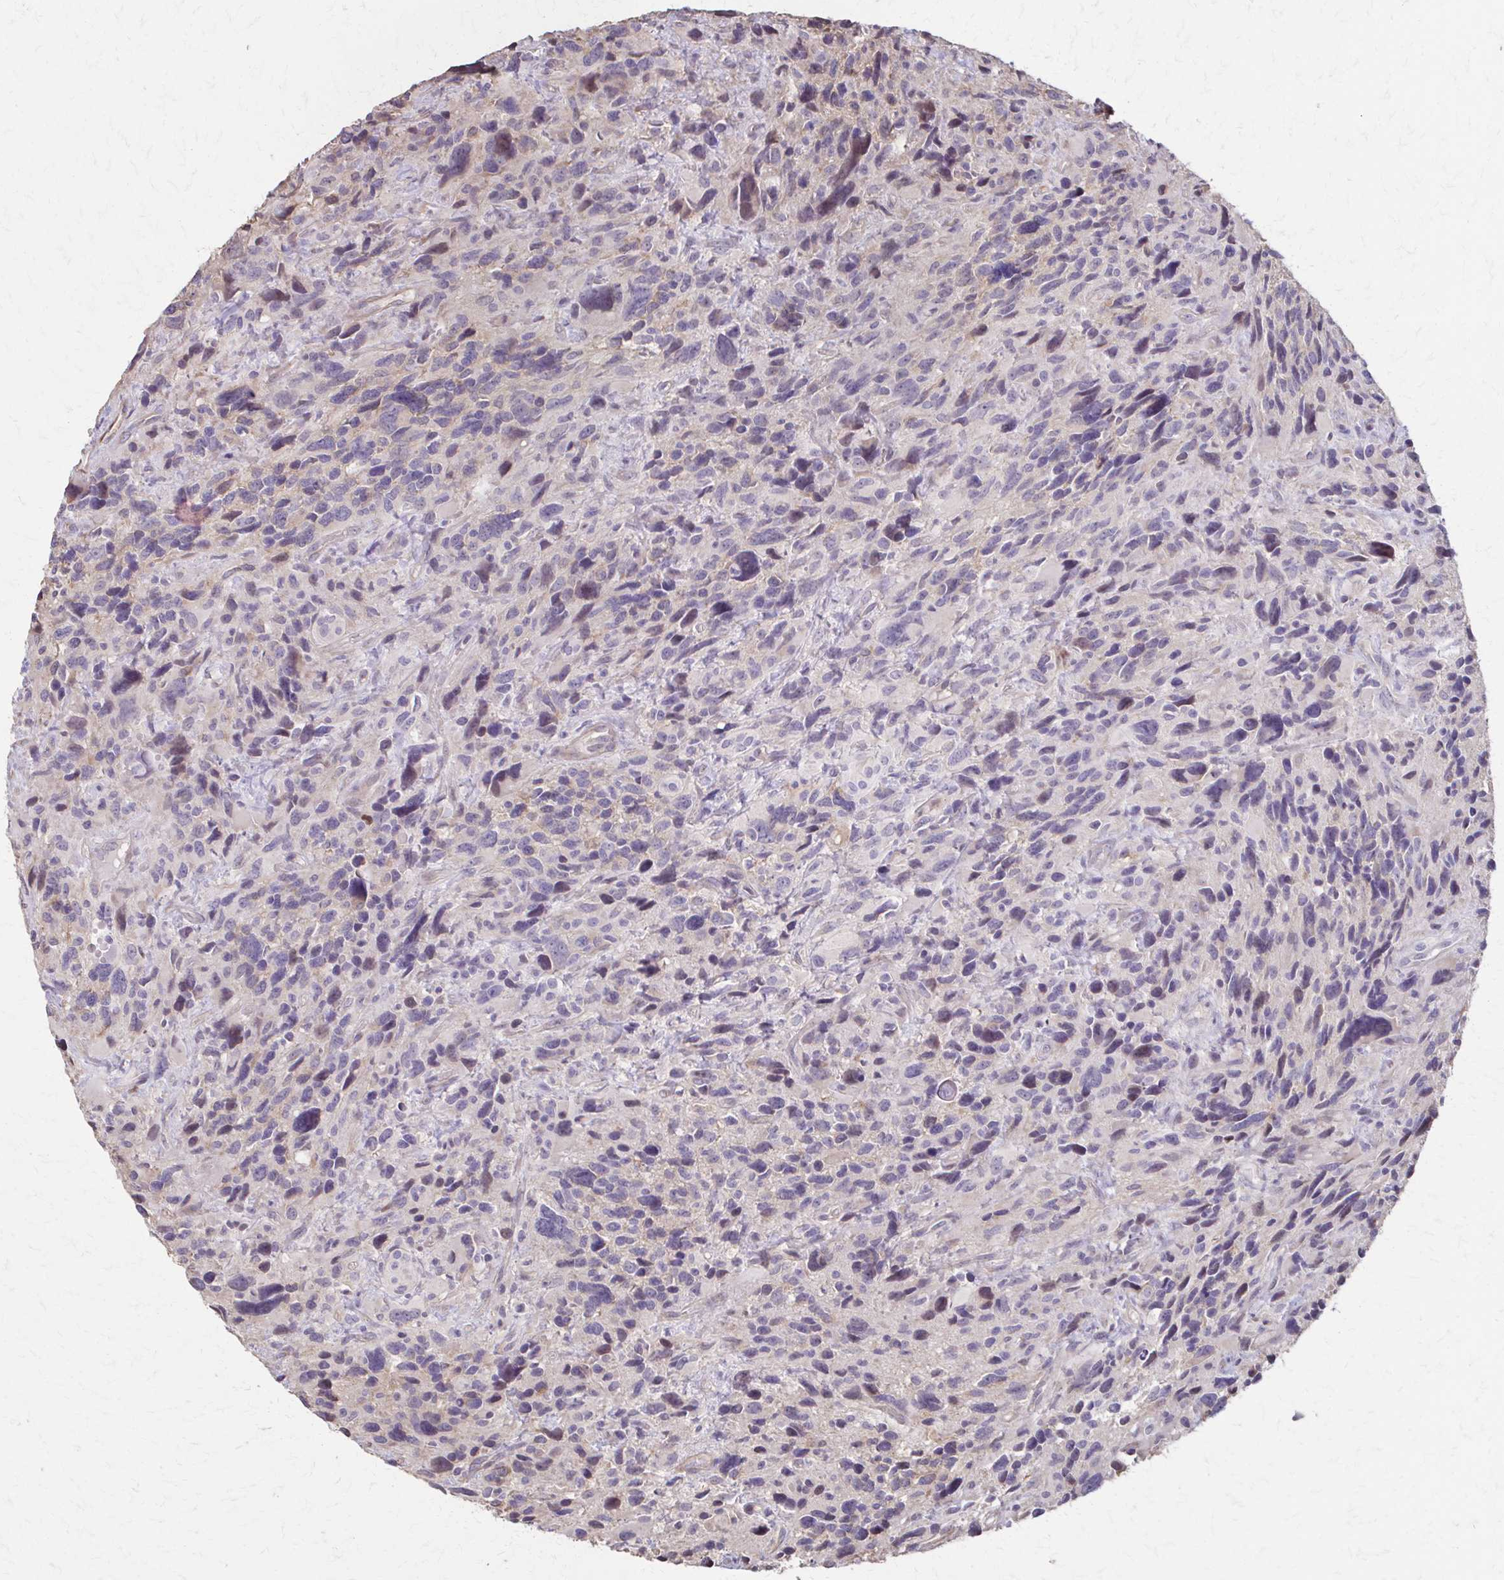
{"staining": {"intensity": "negative", "quantity": "none", "location": "none"}, "tissue": "glioma", "cell_type": "Tumor cells", "image_type": "cancer", "snomed": [{"axis": "morphology", "description": "Glioma, malignant, High grade"}, {"axis": "topography", "description": "Brain"}], "caption": "Malignant glioma (high-grade) was stained to show a protein in brown. There is no significant positivity in tumor cells.", "gene": "IL18BP", "patient": {"sex": "male", "age": 46}}